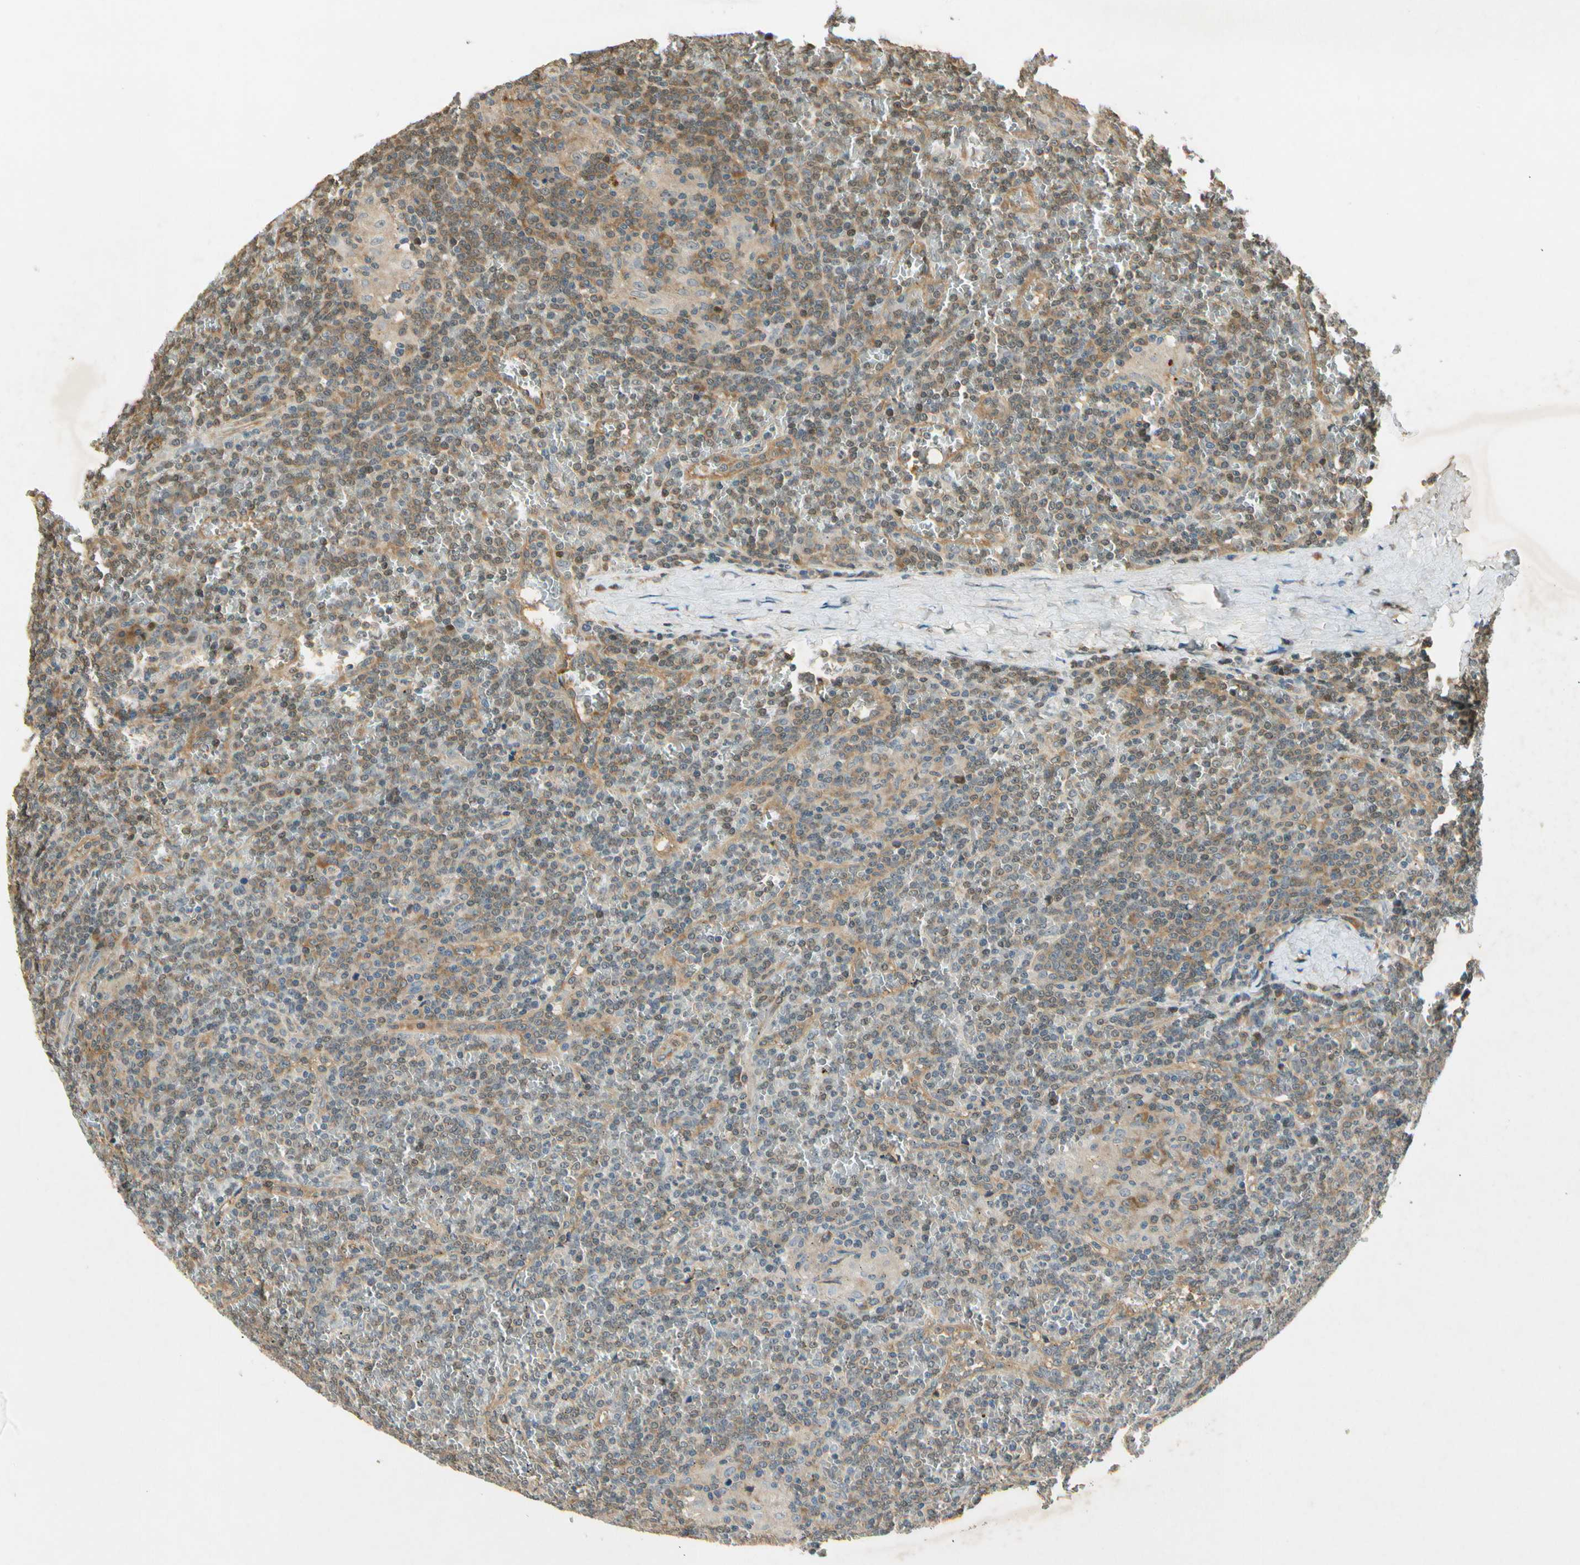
{"staining": {"intensity": "weak", "quantity": ">75%", "location": "cytoplasmic/membranous"}, "tissue": "lymphoma", "cell_type": "Tumor cells", "image_type": "cancer", "snomed": [{"axis": "morphology", "description": "Malignant lymphoma, non-Hodgkin's type, Low grade"}, {"axis": "topography", "description": "Spleen"}], "caption": "Immunohistochemical staining of lymphoma exhibits low levels of weak cytoplasmic/membranous protein staining in approximately >75% of tumor cells.", "gene": "EIF1AX", "patient": {"sex": "female", "age": 19}}